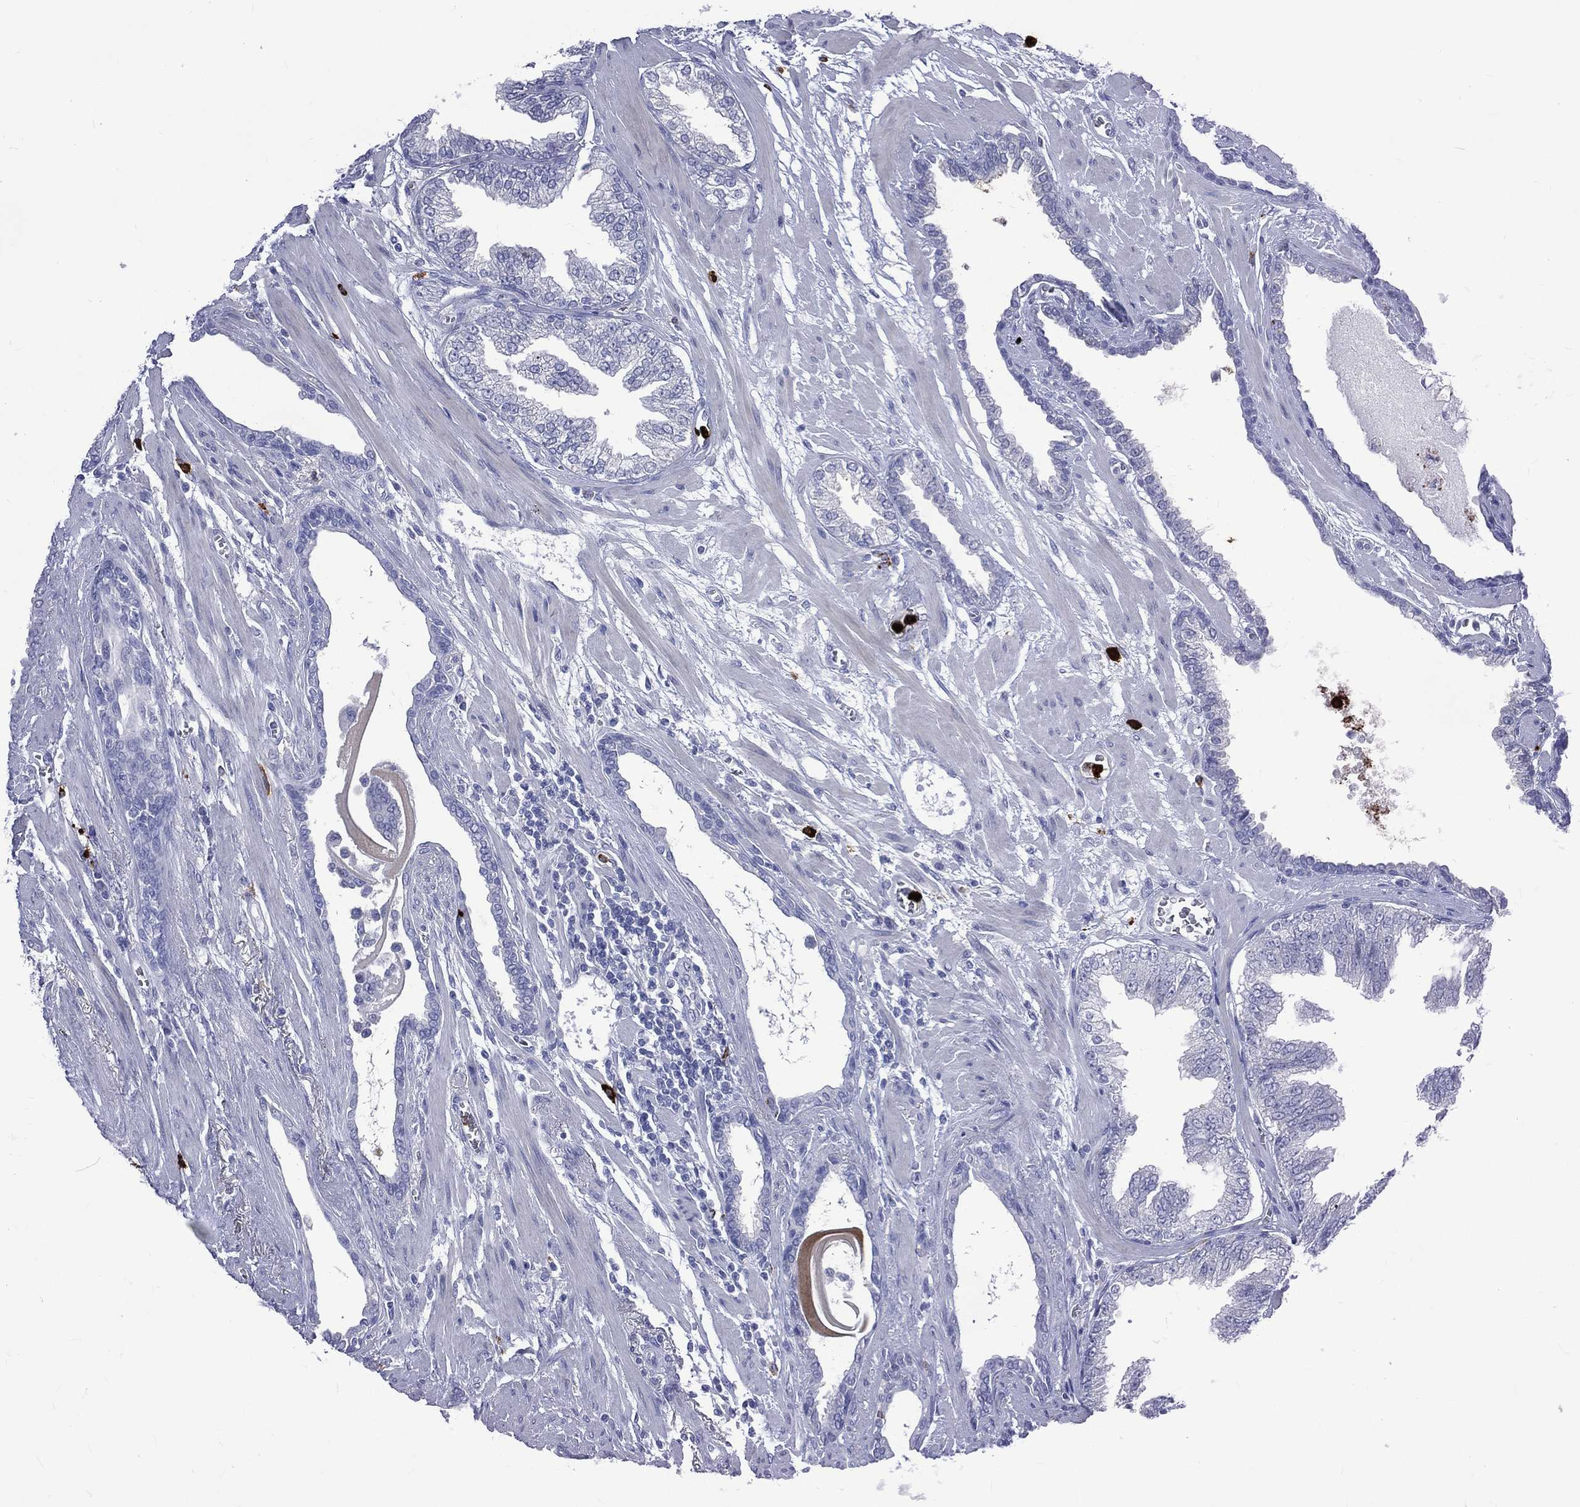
{"staining": {"intensity": "negative", "quantity": "none", "location": "none"}, "tissue": "prostate cancer", "cell_type": "Tumor cells", "image_type": "cancer", "snomed": [{"axis": "morphology", "description": "Adenocarcinoma, Low grade"}, {"axis": "topography", "description": "Prostate"}], "caption": "Tumor cells show no significant protein staining in adenocarcinoma (low-grade) (prostate).", "gene": "ELANE", "patient": {"sex": "male", "age": 69}}